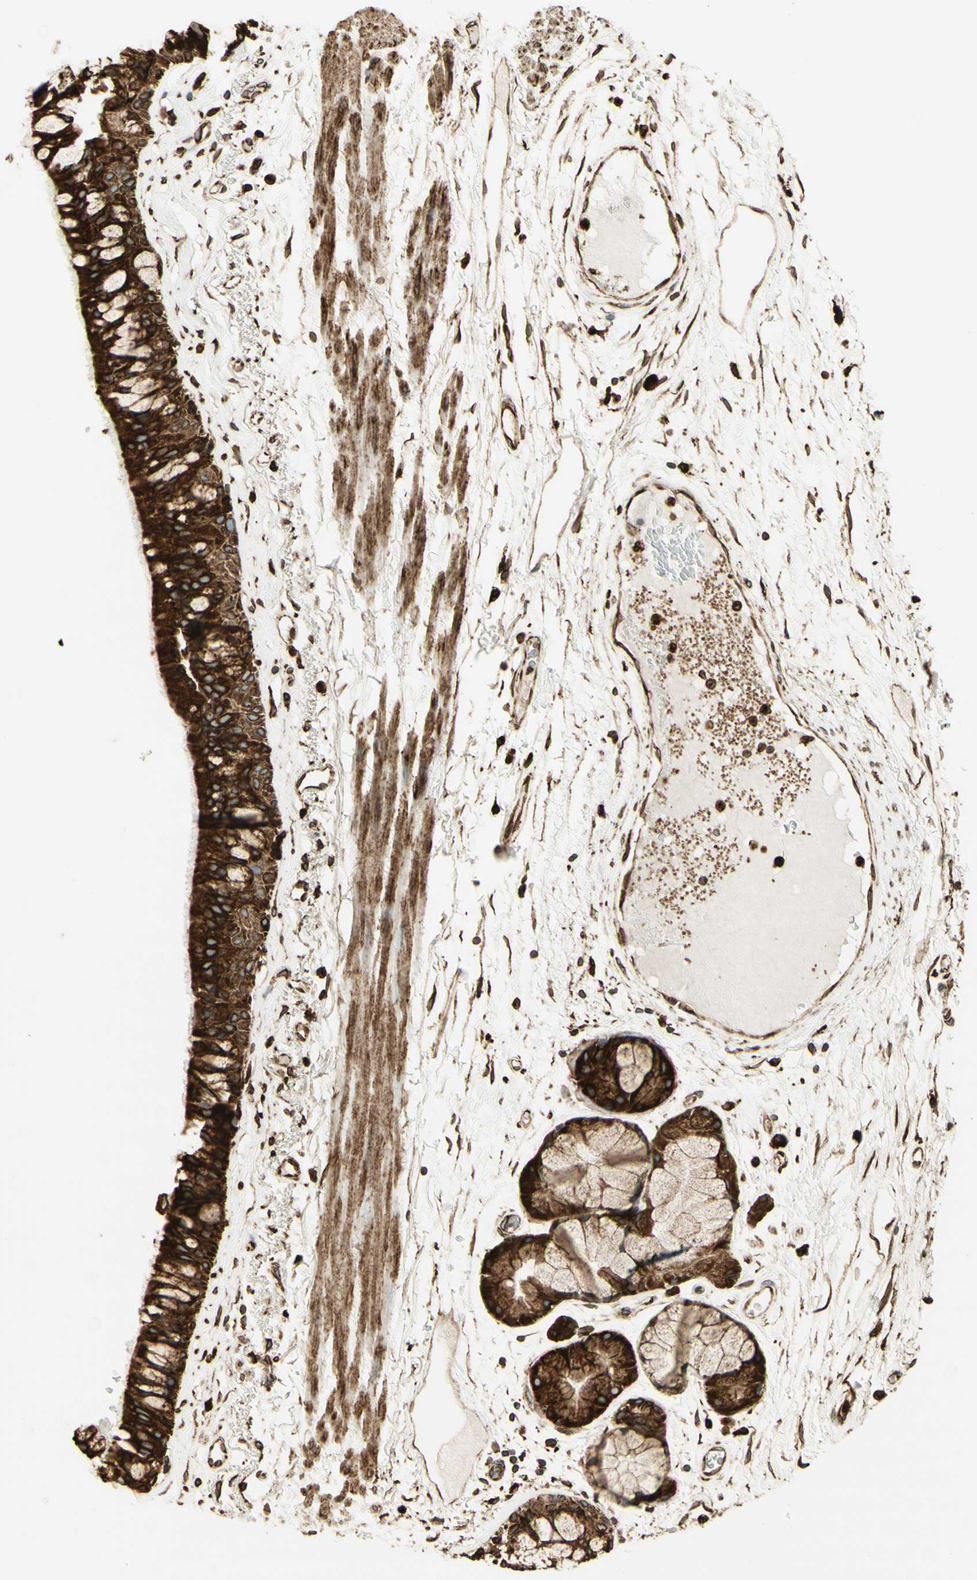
{"staining": {"intensity": "strong", "quantity": ">75%", "location": "cytoplasmic/membranous"}, "tissue": "bronchus", "cell_type": "Respiratory epithelial cells", "image_type": "normal", "snomed": [{"axis": "morphology", "description": "Normal tissue, NOS"}, {"axis": "topography", "description": "Bronchus"}], "caption": "This photomicrograph reveals immunohistochemistry staining of unremarkable bronchus, with high strong cytoplasmic/membranous expression in about >75% of respiratory epithelial cells.", "gene": "CANX", "patient": {"sex": "male", "age": 66}}